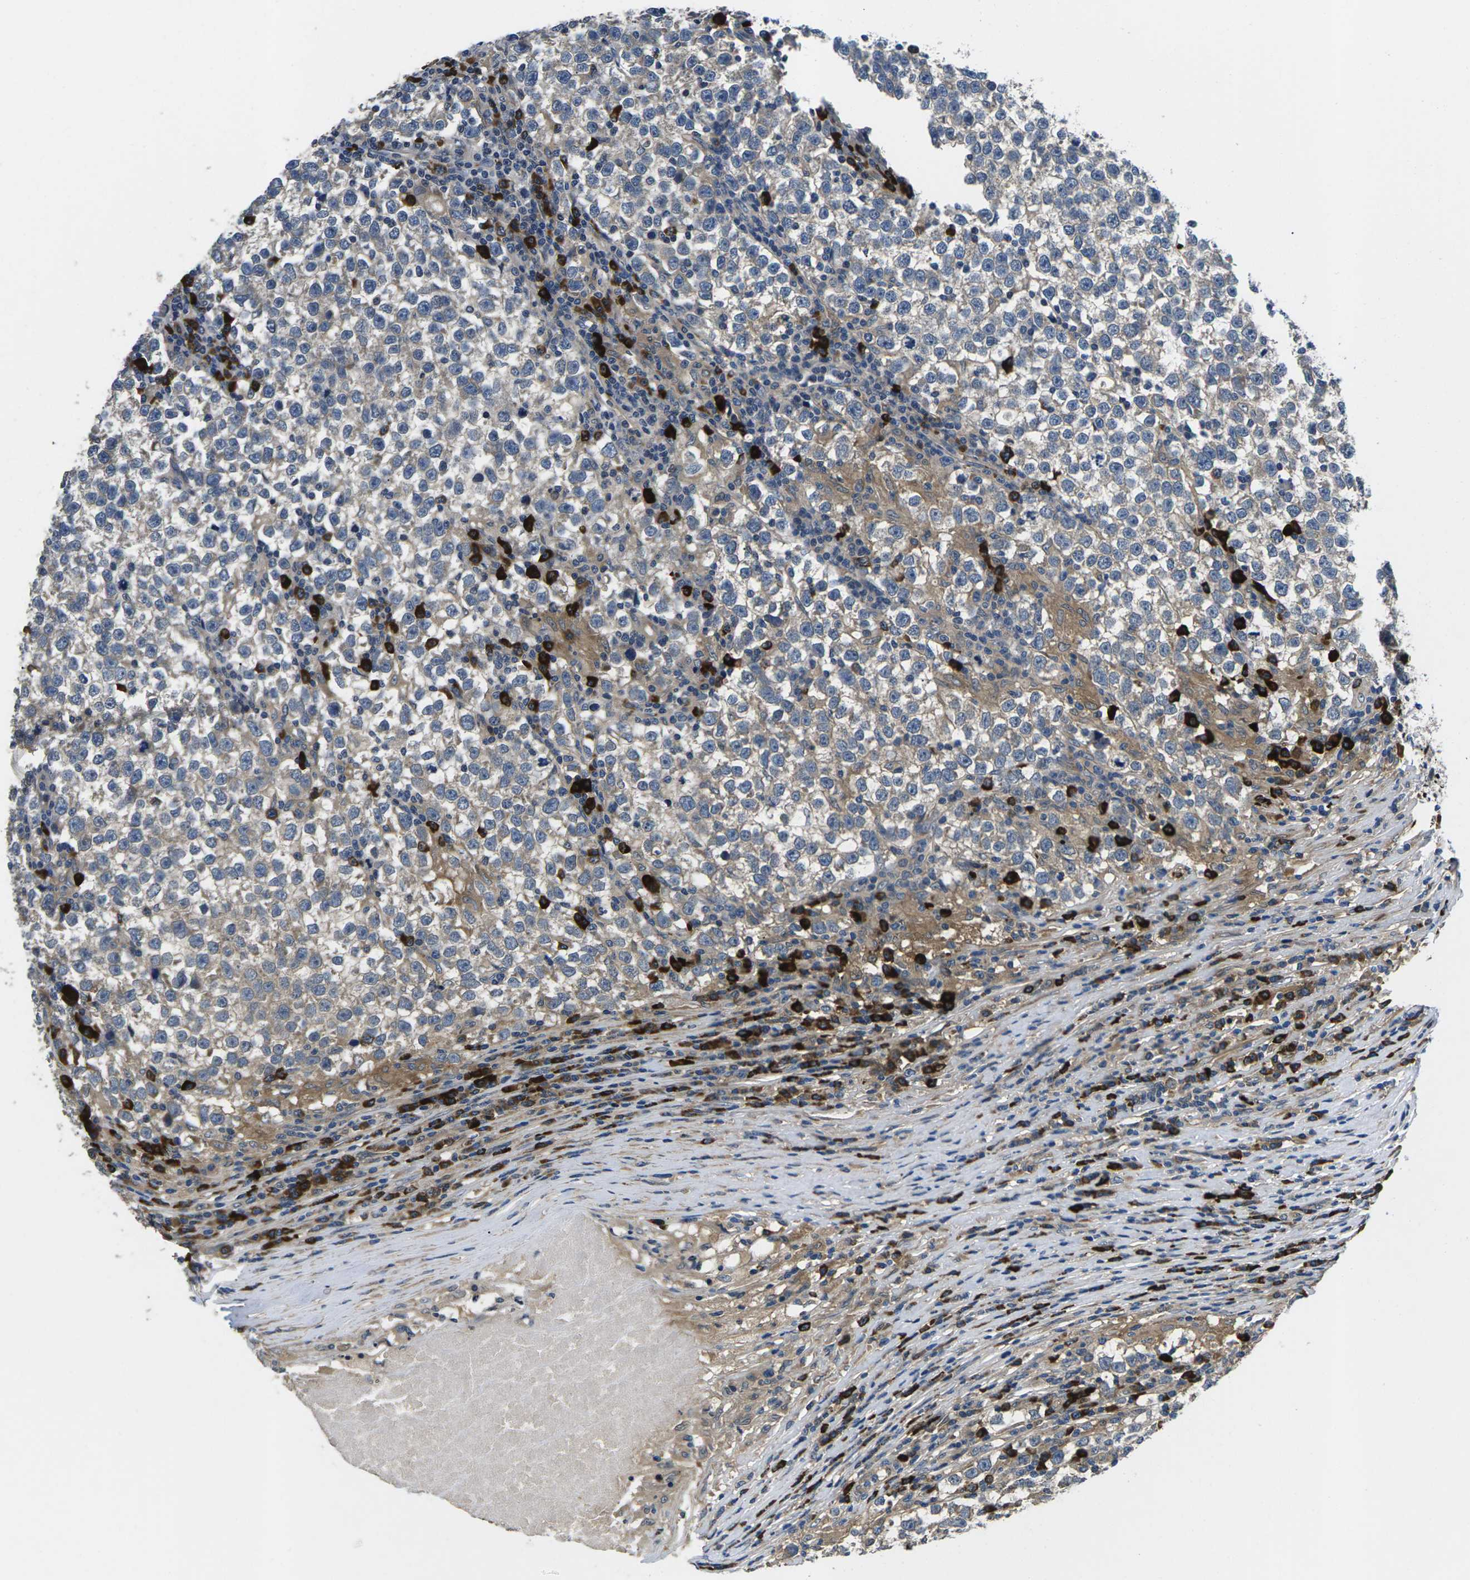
{"staining": {"intensity": "weak", "quantity": ">75%", "location": "cytoplasmic/membranous"}, "tissue": "testis cancer", "cell_type": "Tumor cells", "image_type": "cancer", "snomed": [{"axis": "morphology", "description": "Normal tissue, NOS"}, {"axis": "morphology", "description": "Seminoma, NOS"}, {"axis": "topography", "description": "Testis"}], "caption": "DAB (3,3'-diaminobenzidine) immunohistochemical staining of human testis seminoma shows weak cytoplasmic/membranous protein staining in approximately >75% of tumor cells.", "gene": "PLCE1", "patient": {"sex": "male", "age": 43}}